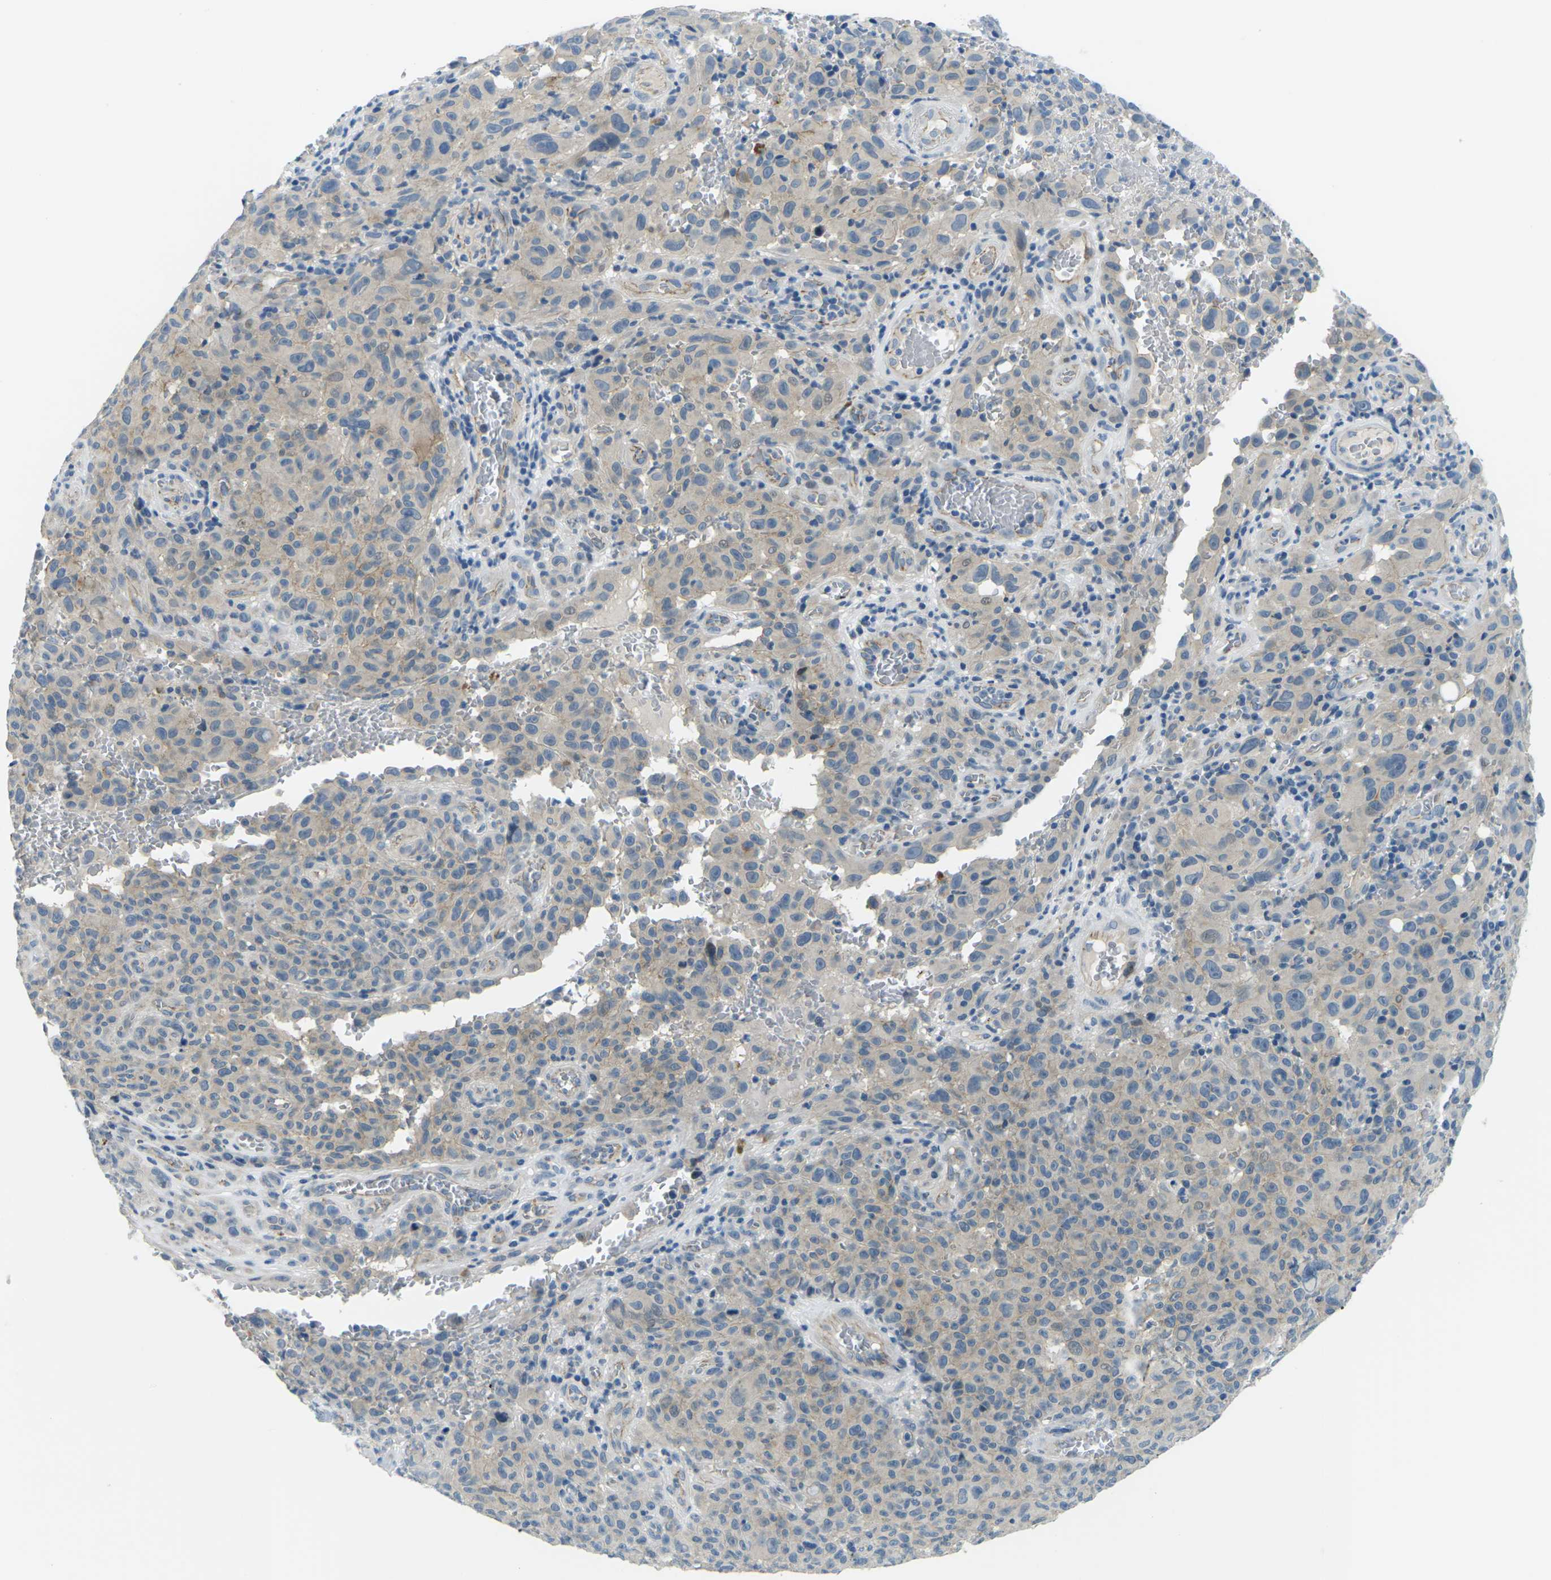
{"staining": {"intensity": "weak", "quantity": "<25%", "location": "cytoplasmic/membranous"}, "tissue": "melanoma", "cell_type": "Tumor cells", "image_type": "cancer", "snomed": [{"axis": "morphology", "description": "Malignant melanoma, NOS"}, {"axis": "topography", "description": "Skin"}], "caption": "High magnification brightfield microscopy of melanoma stained with DAB (brown) and counterstained with hematoxylin (blue): tumor cells show no significant expression.", "gene": "CTNND1", "patient": {"sex": "female", "age": 82}}